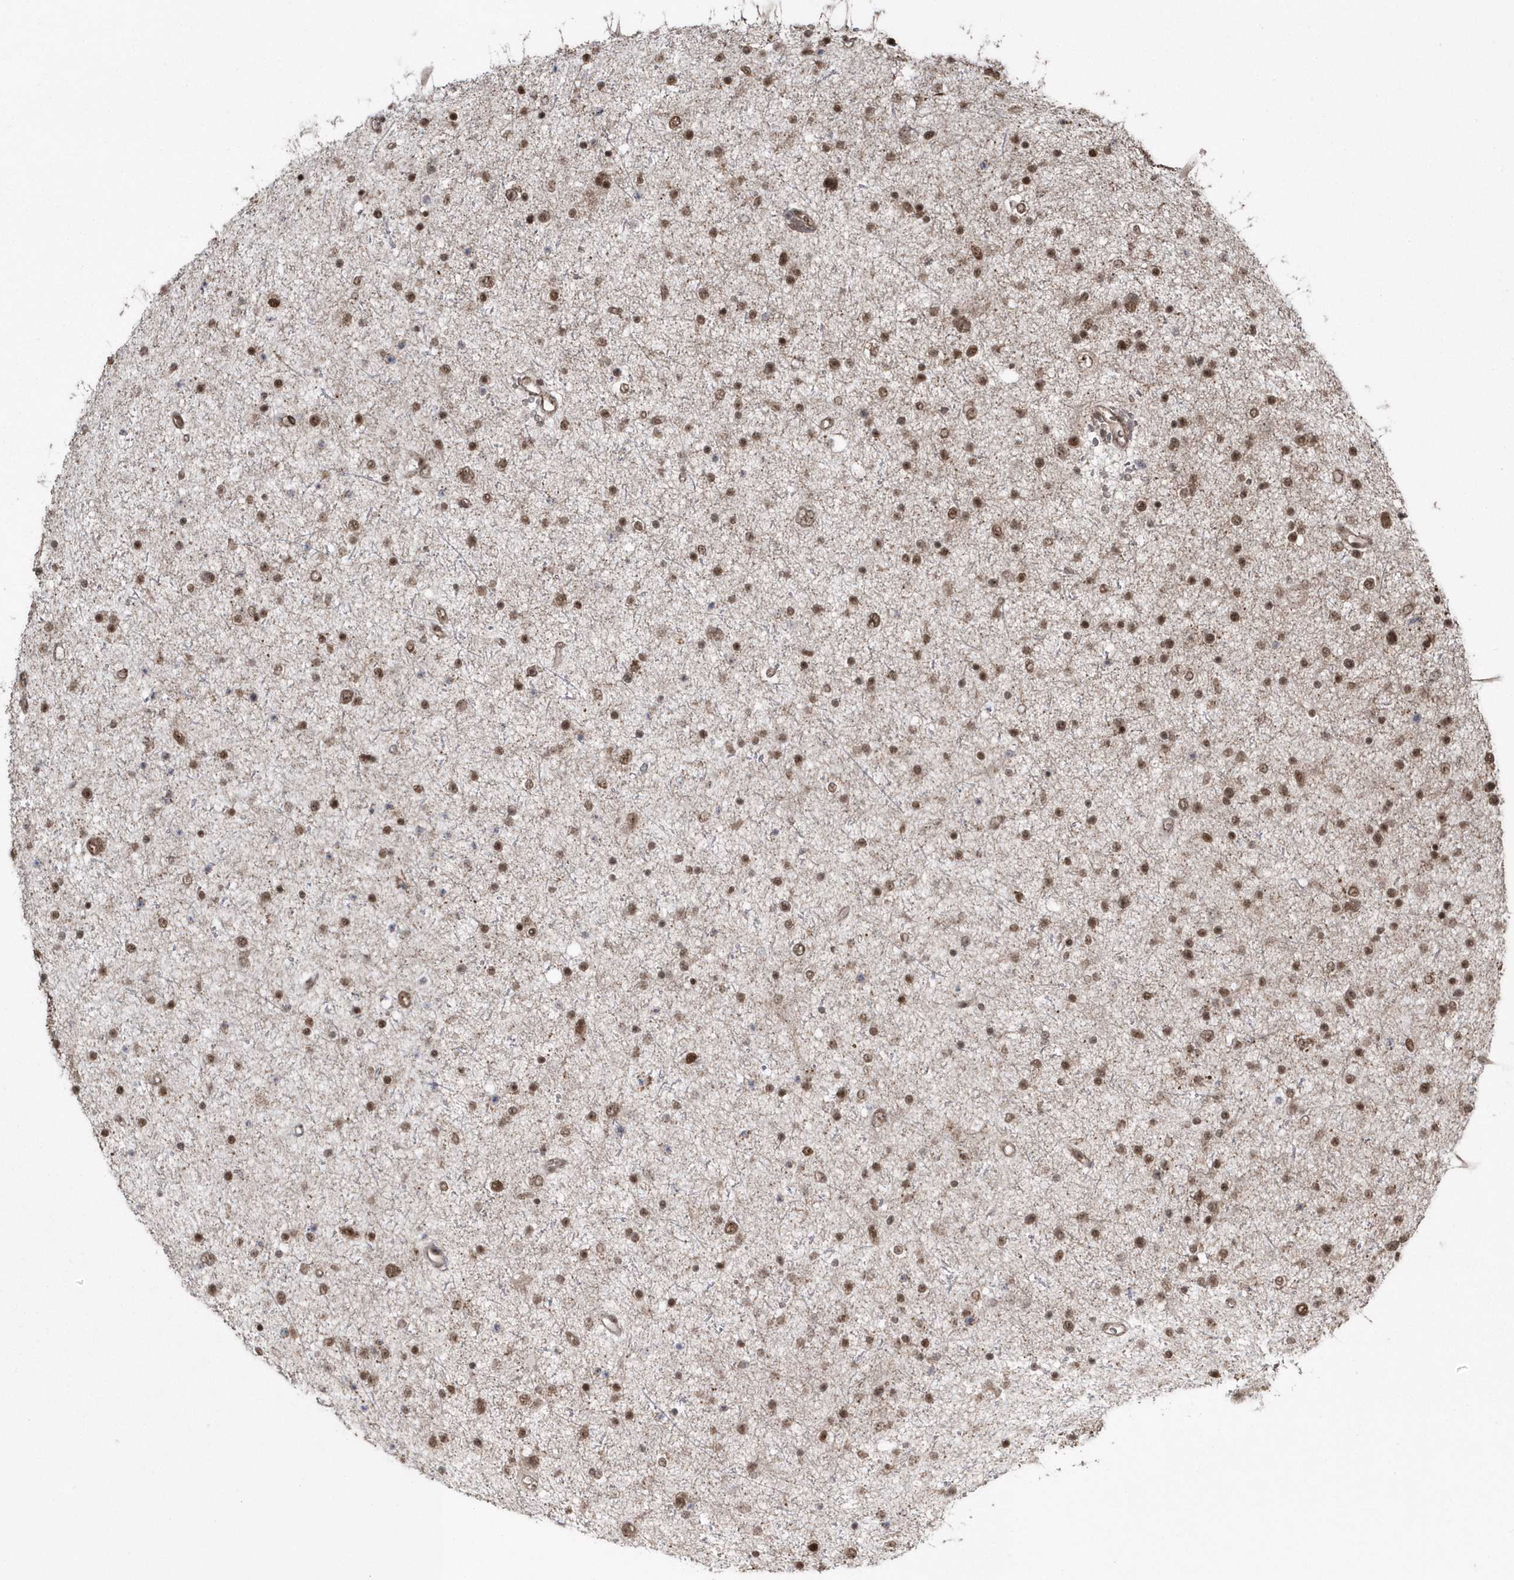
{"staining": {"intensity": "moderate", "quantity": ">75%", "location": "nuclear"}, "tissue": "glioma", "cell_type": "Tumor cells", "image_type": "cancer", "snomed": [{"axis": "morphology", "description": "Glioma, malignant, Low grade"}, {"axis": "topography", "description": "Brain"}], "caption": "There is medium levels of moderate nuclear positivity in tumor cells of low-grade glioma (malignant), as demonstrated by immunohistochemical staining (brown color).", "gene": "EPB41L4A", "patient": {"sex": "female", "age": 37}}